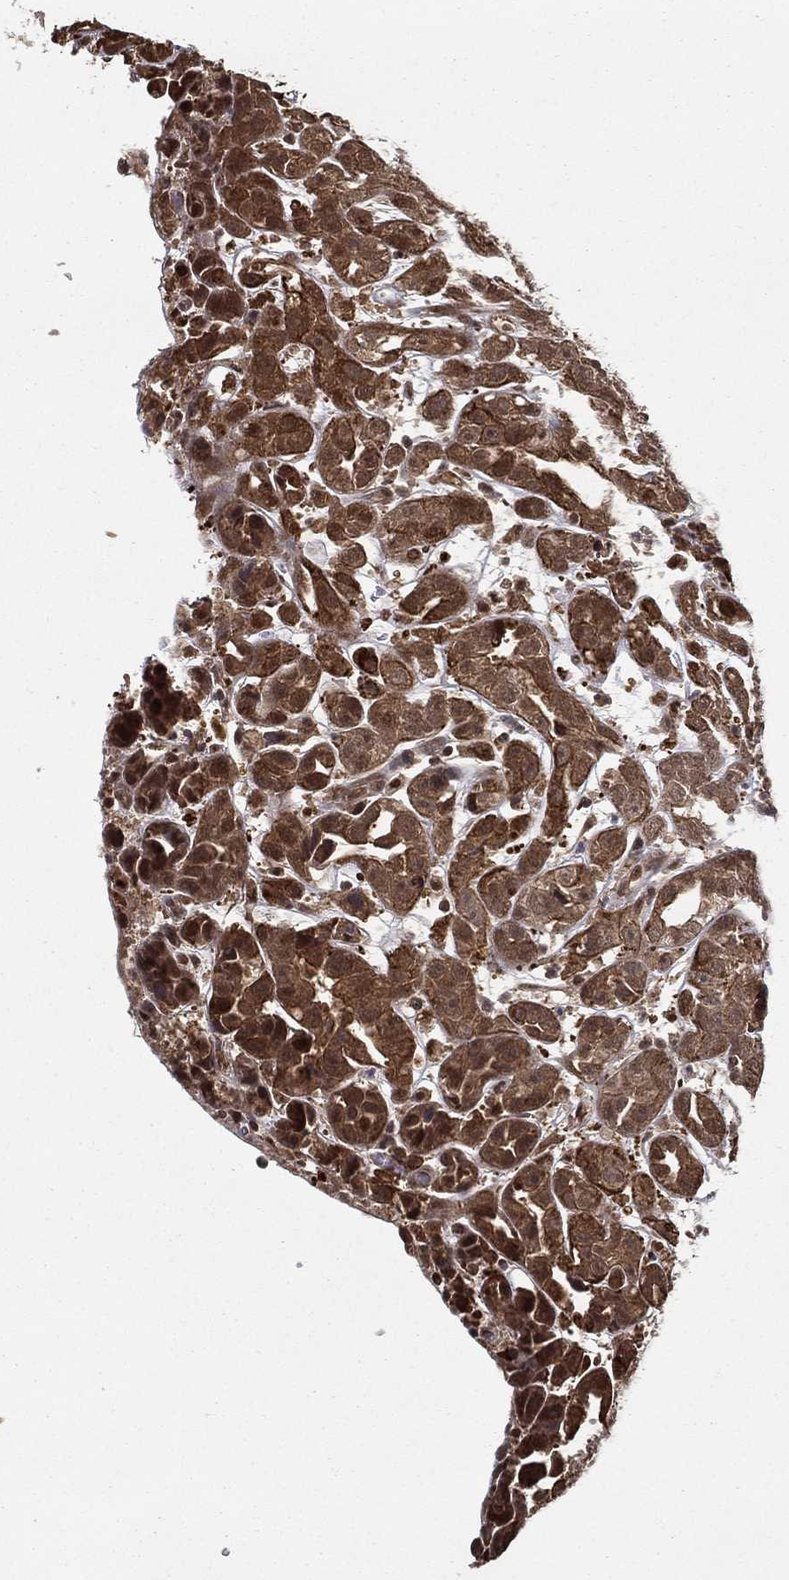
{"staining": {"intensity": "strong", "quantity": ">75%", "location": "cytoplasmic/membranous"}, "tissue": "urothelial cancer", "cell_type": "Tumor cells", "image_type": "cancer", "snomed": [{"axis": "morphology", "description": "Urothelial carcinoma, High grade"}, {"axis": "topography", "description": "Urinary bladder"}], "caption": "IHC photomicrograph of urothelial carcinoma (high-grade) stained for a protein (brown), which reveals high levels of strong cytoplasmic/membranous expression in about >75% of tumor cells.", "gene": "SLC6A6", "patient": {"sex": "female", "age": 41}}